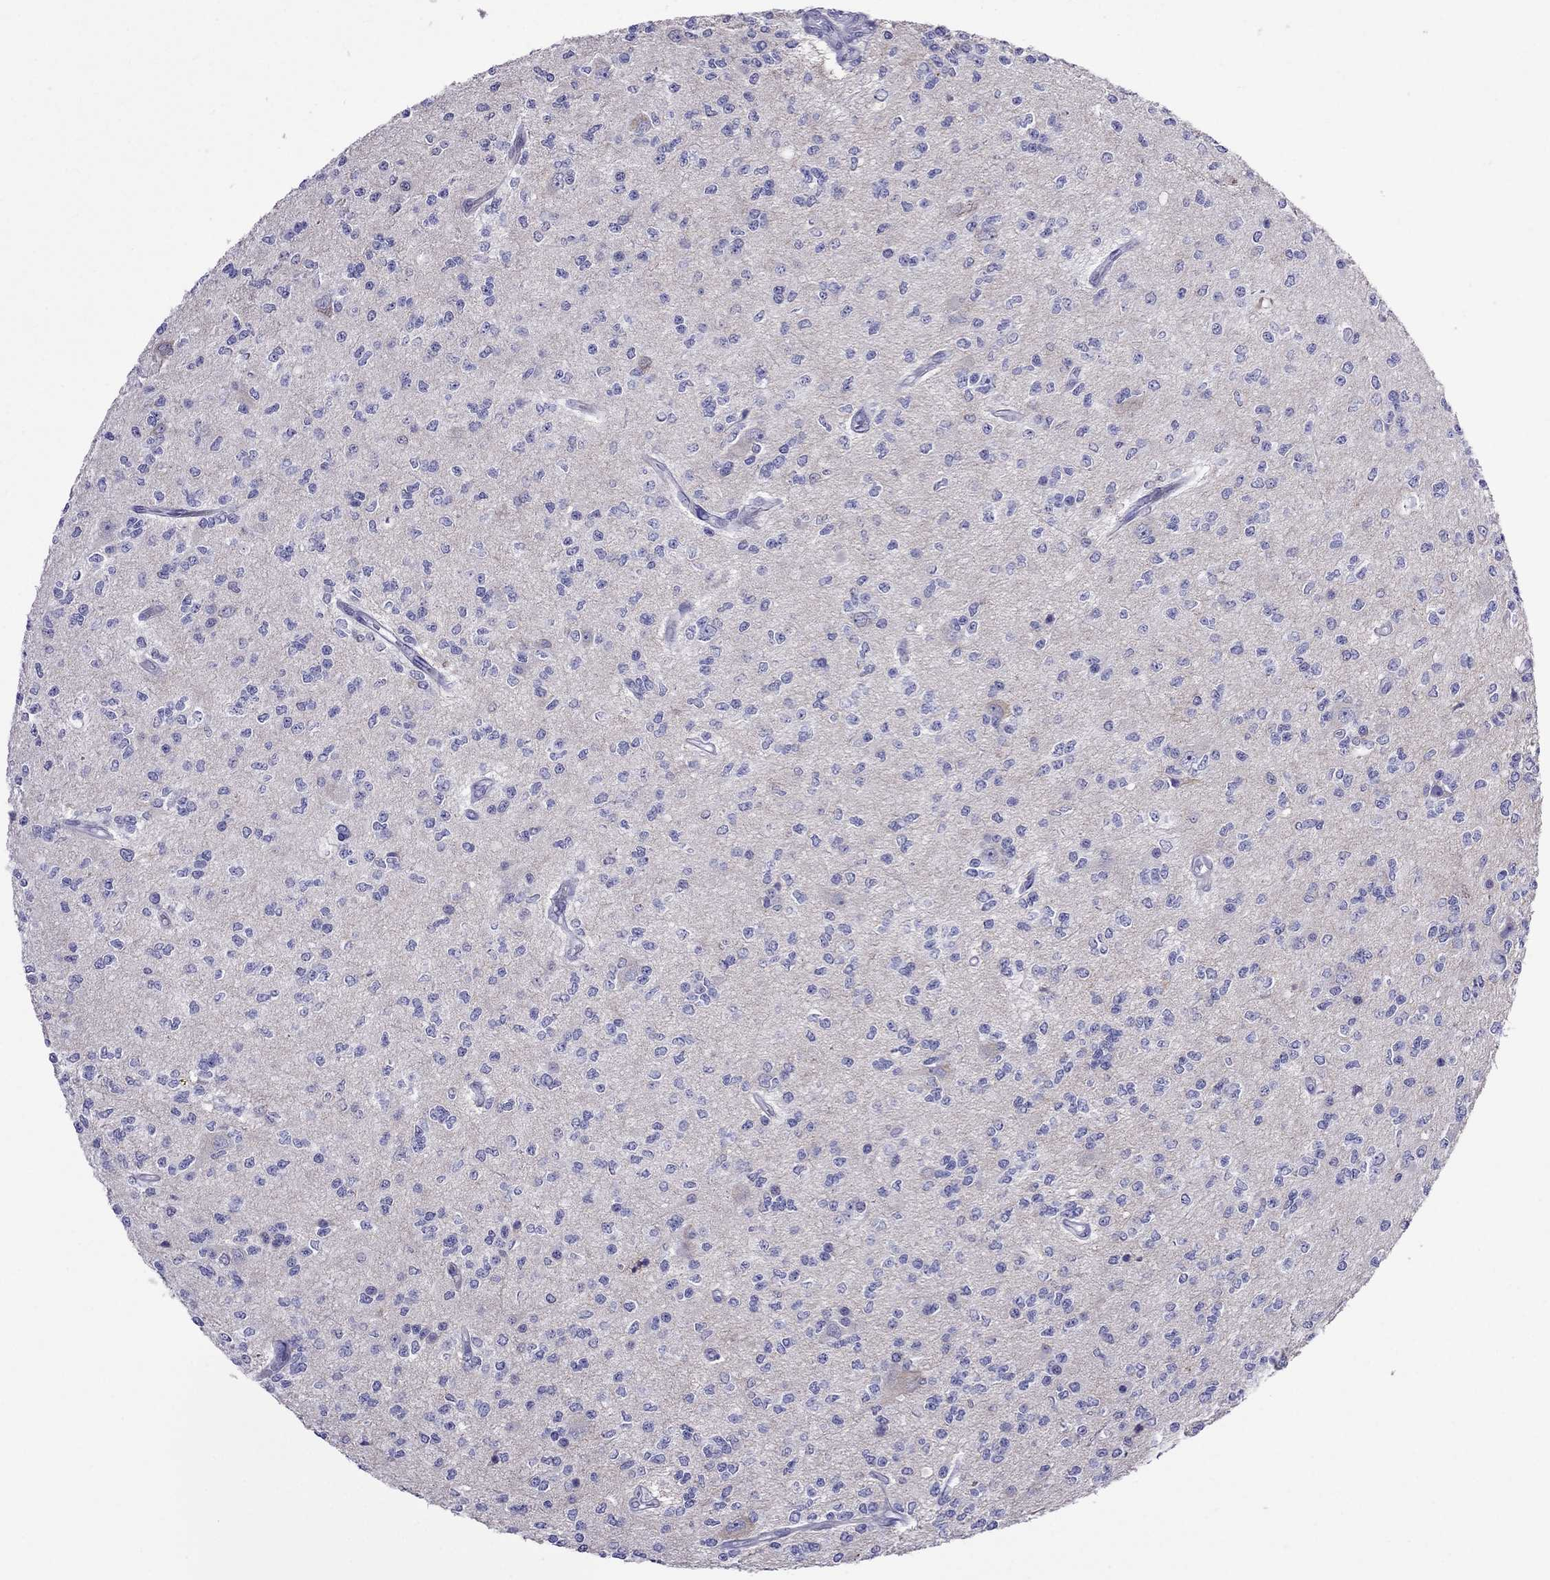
{"staining": {"intensity": "negative", "quantity": "none", "location": "none"}, "tissue": "glioma", "cell_type": "Tumor cells", "image_type": "cancer", "snomed": [{"axis": "morphology", "description": "Glioma, malignant, Low grade"}, {"axis": "topography", "description": "Brain"}], "caption": "The image shows no staining of tumor cells in glioma.", "gene": "PCDHA6", "patient": {"sex": "male", "age": 67}}